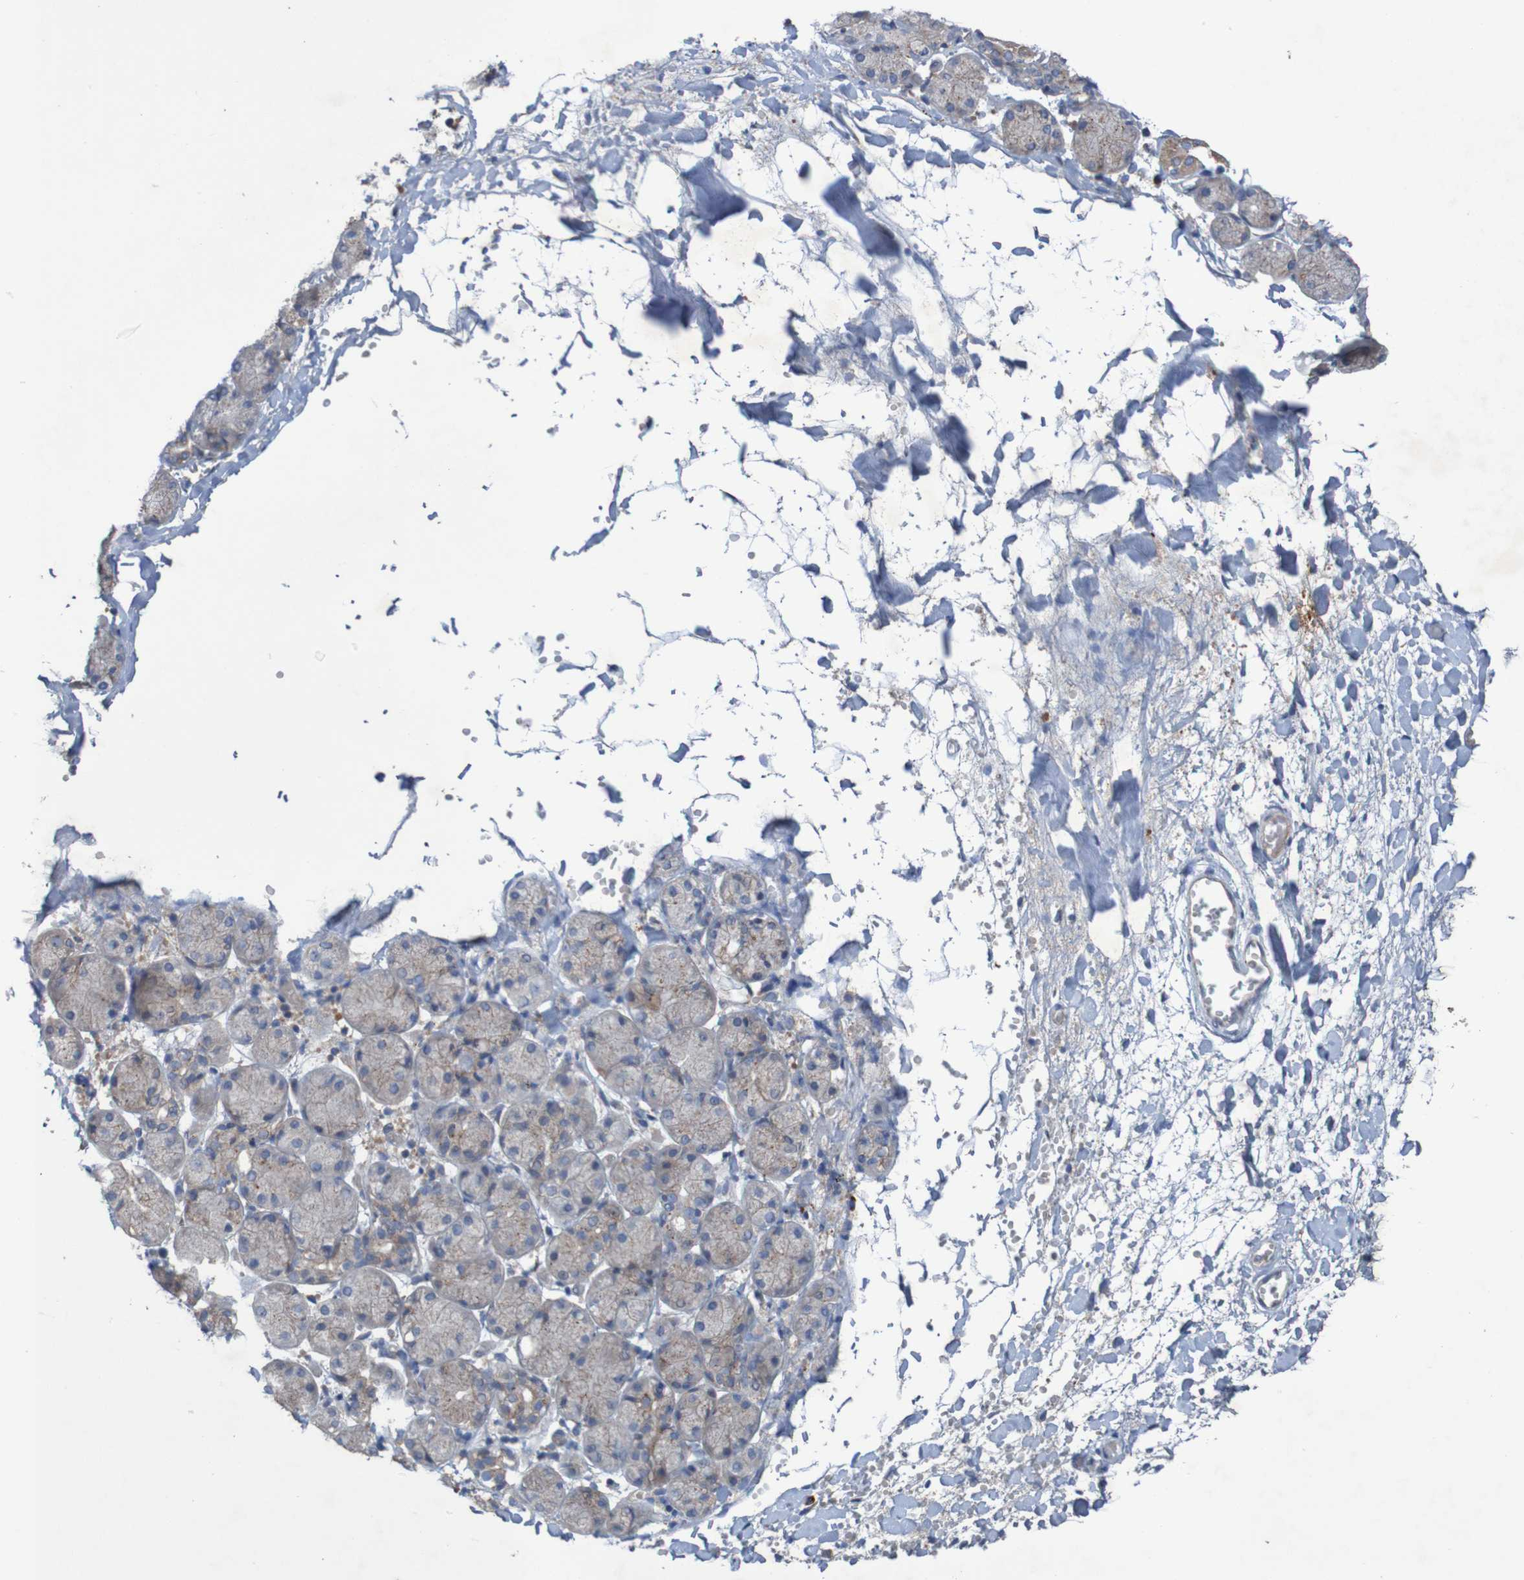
{"staining": {"intensity": "weak", "quantity": "25%-75%", "location": "cytoplasmic/membranous"}, "tissue": "salivary gland", "cell_type": "Glandular cells", "image_type": "normal", "snomed": [{"axis": "morphology", "description": "Normal tissue, NOS"}, {"axis": "topography", "description": "Salivary gland"}], "caption": "The photomicrograph demonstrates immunohistochemical staining of normal salivary gland. There is weak cytoplasmic/membranous positivity is appreciated in approximately 25%-75% of glandular cells.", "gene": "ANGPT4", "patient": {"sex": "female", "age": 24}}